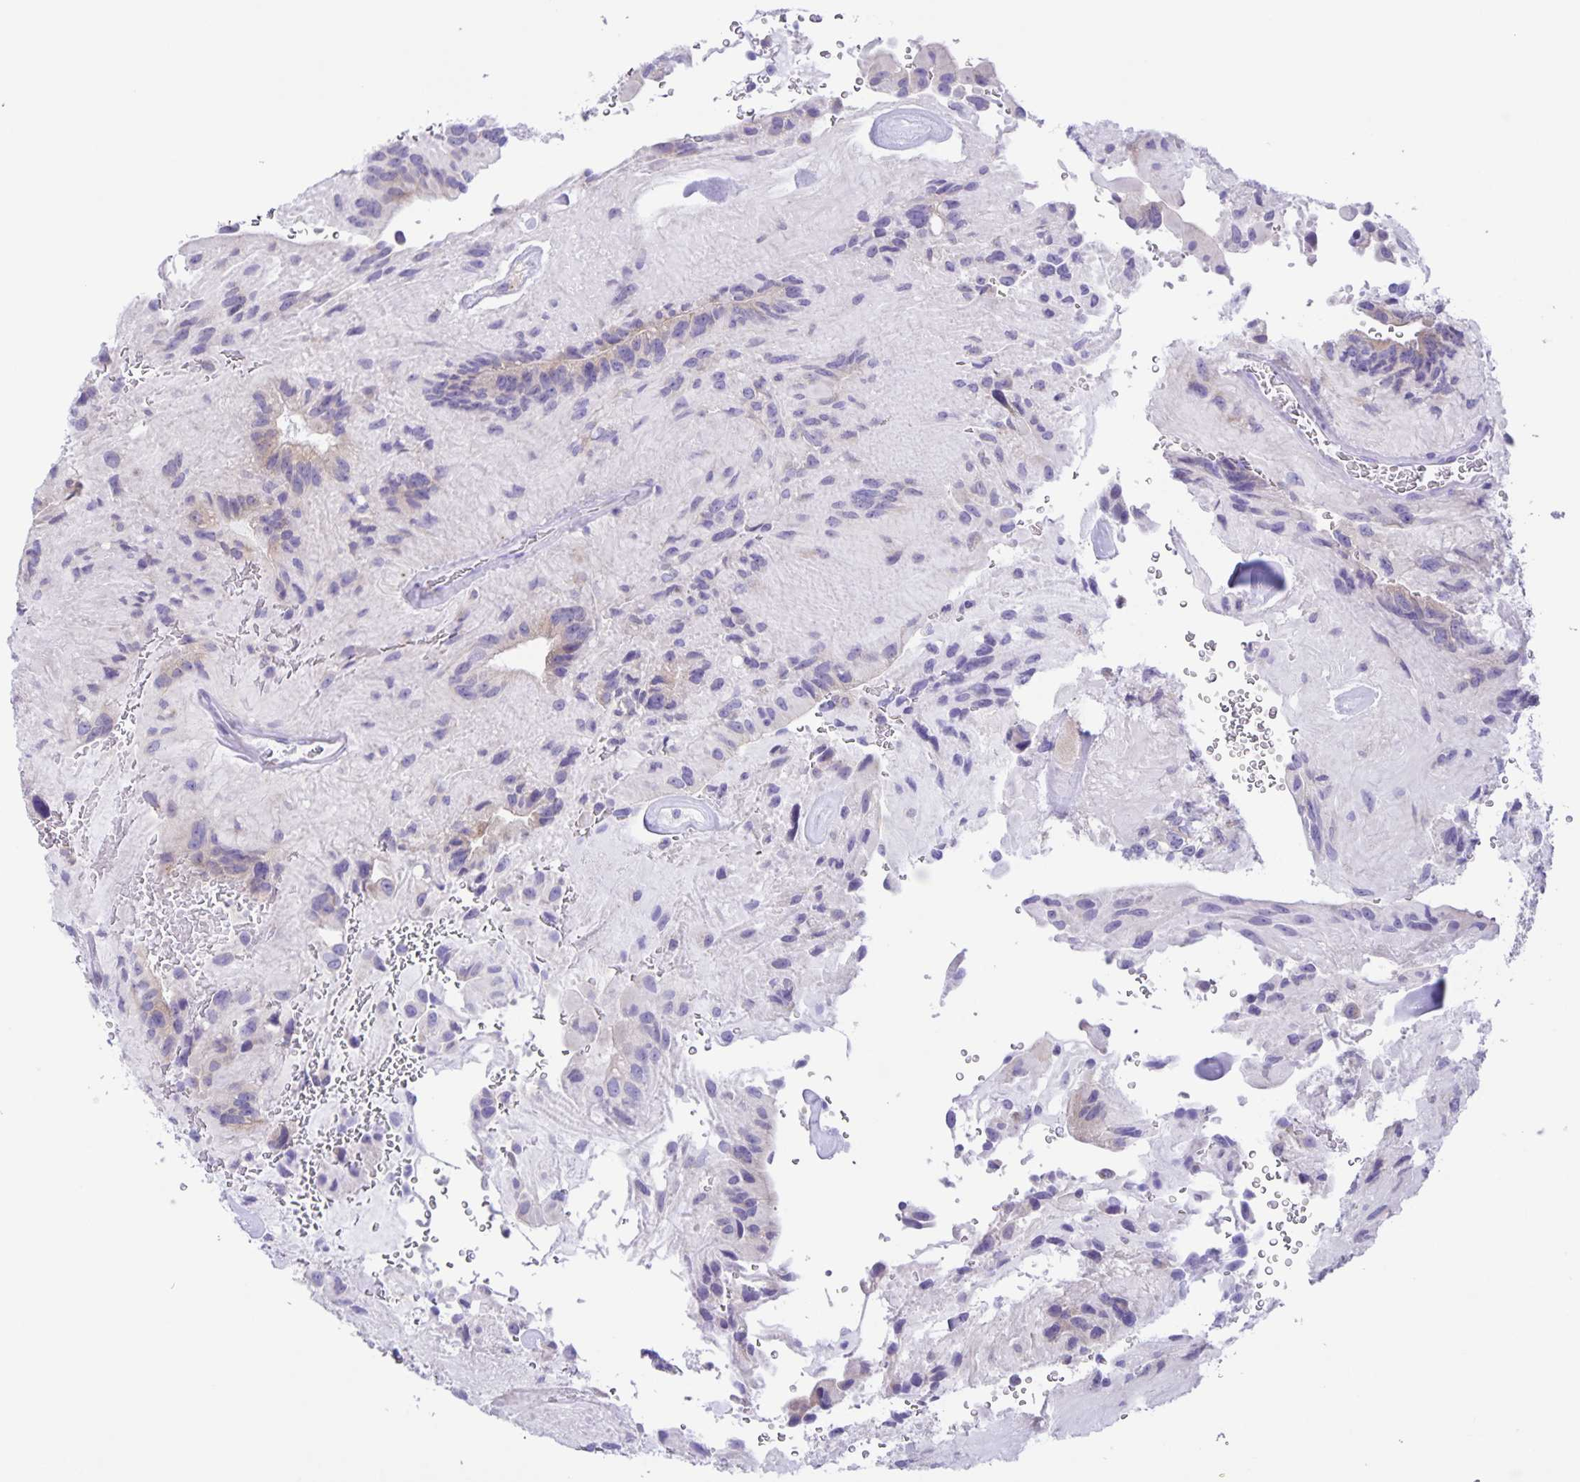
{"staining": {"intensity": "negative", "quantity": "none", "location": "none"}, "tissue": "glioma", "cell_type": "Tumor cells", "image_type": "cancer", "snomed": [{"axis": "morphology", "description": "Glioma, malignant, Low grade"}, {"axis": "topography", "description": "Brain"}], "caption": "Immunohistochemistry (IHC) of human malignant glioma (low-grade) exhibits no expression in tumor cells.", "gene": "CAPSL", "patient": {"sex": "male", "age": 31}}